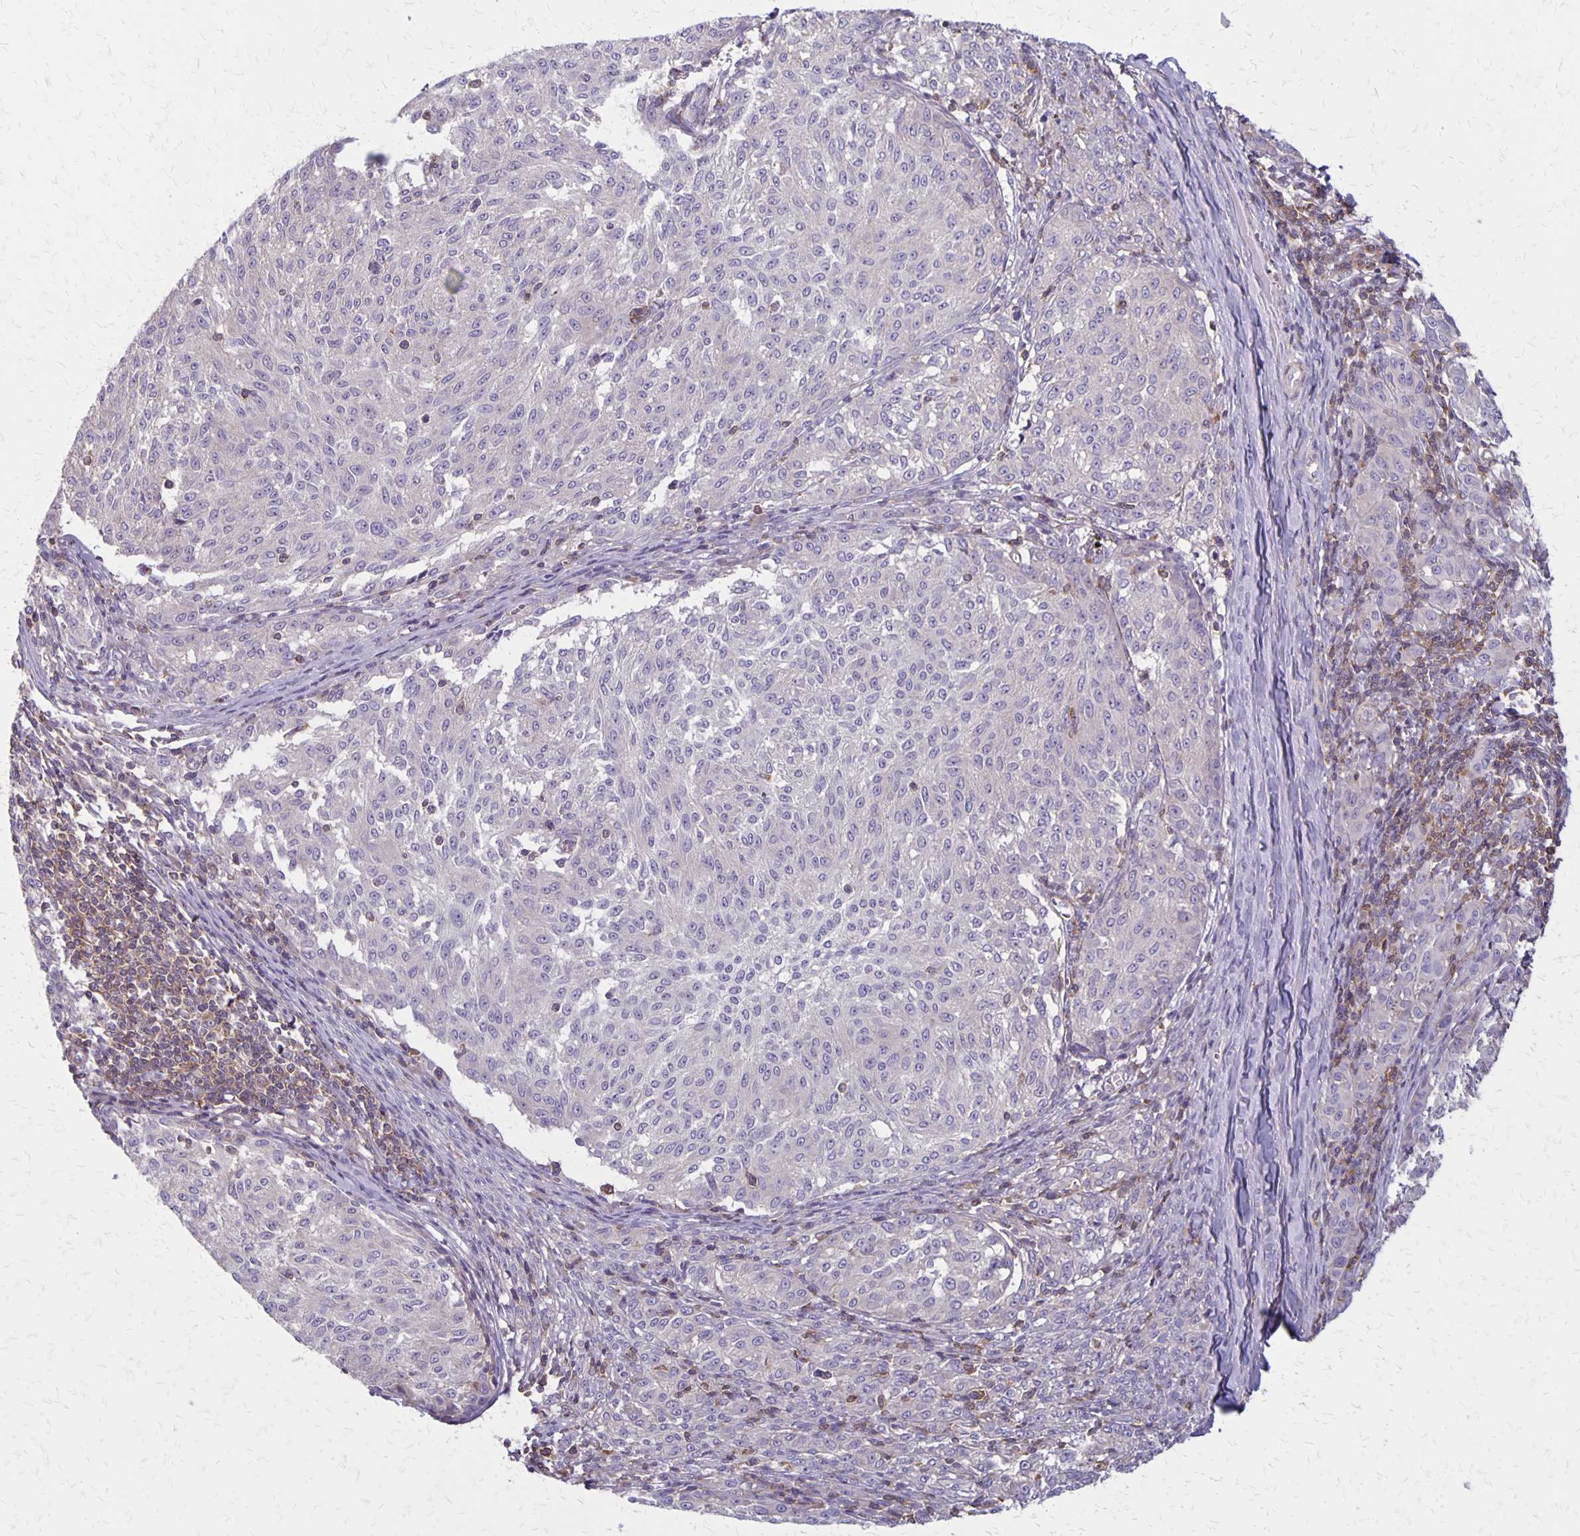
{"staining": {"intensity": "negative", "quantity": "none", "location": "none"}, "tissue": "melanoma", "cell_type": "Tumor cells", "image_type": "cancer", "snomed": [{"axis": "morphology", "description": "Malignant melanoma, NOS"}, {"axis": "topography", "description": "Skin"}], "caption": "Immunohistochemistry (IHC) of melanoma shows no expression in tumor cells.", "gene": "SEPTIN5", "patient": {"sex": "female", "age": 72}}